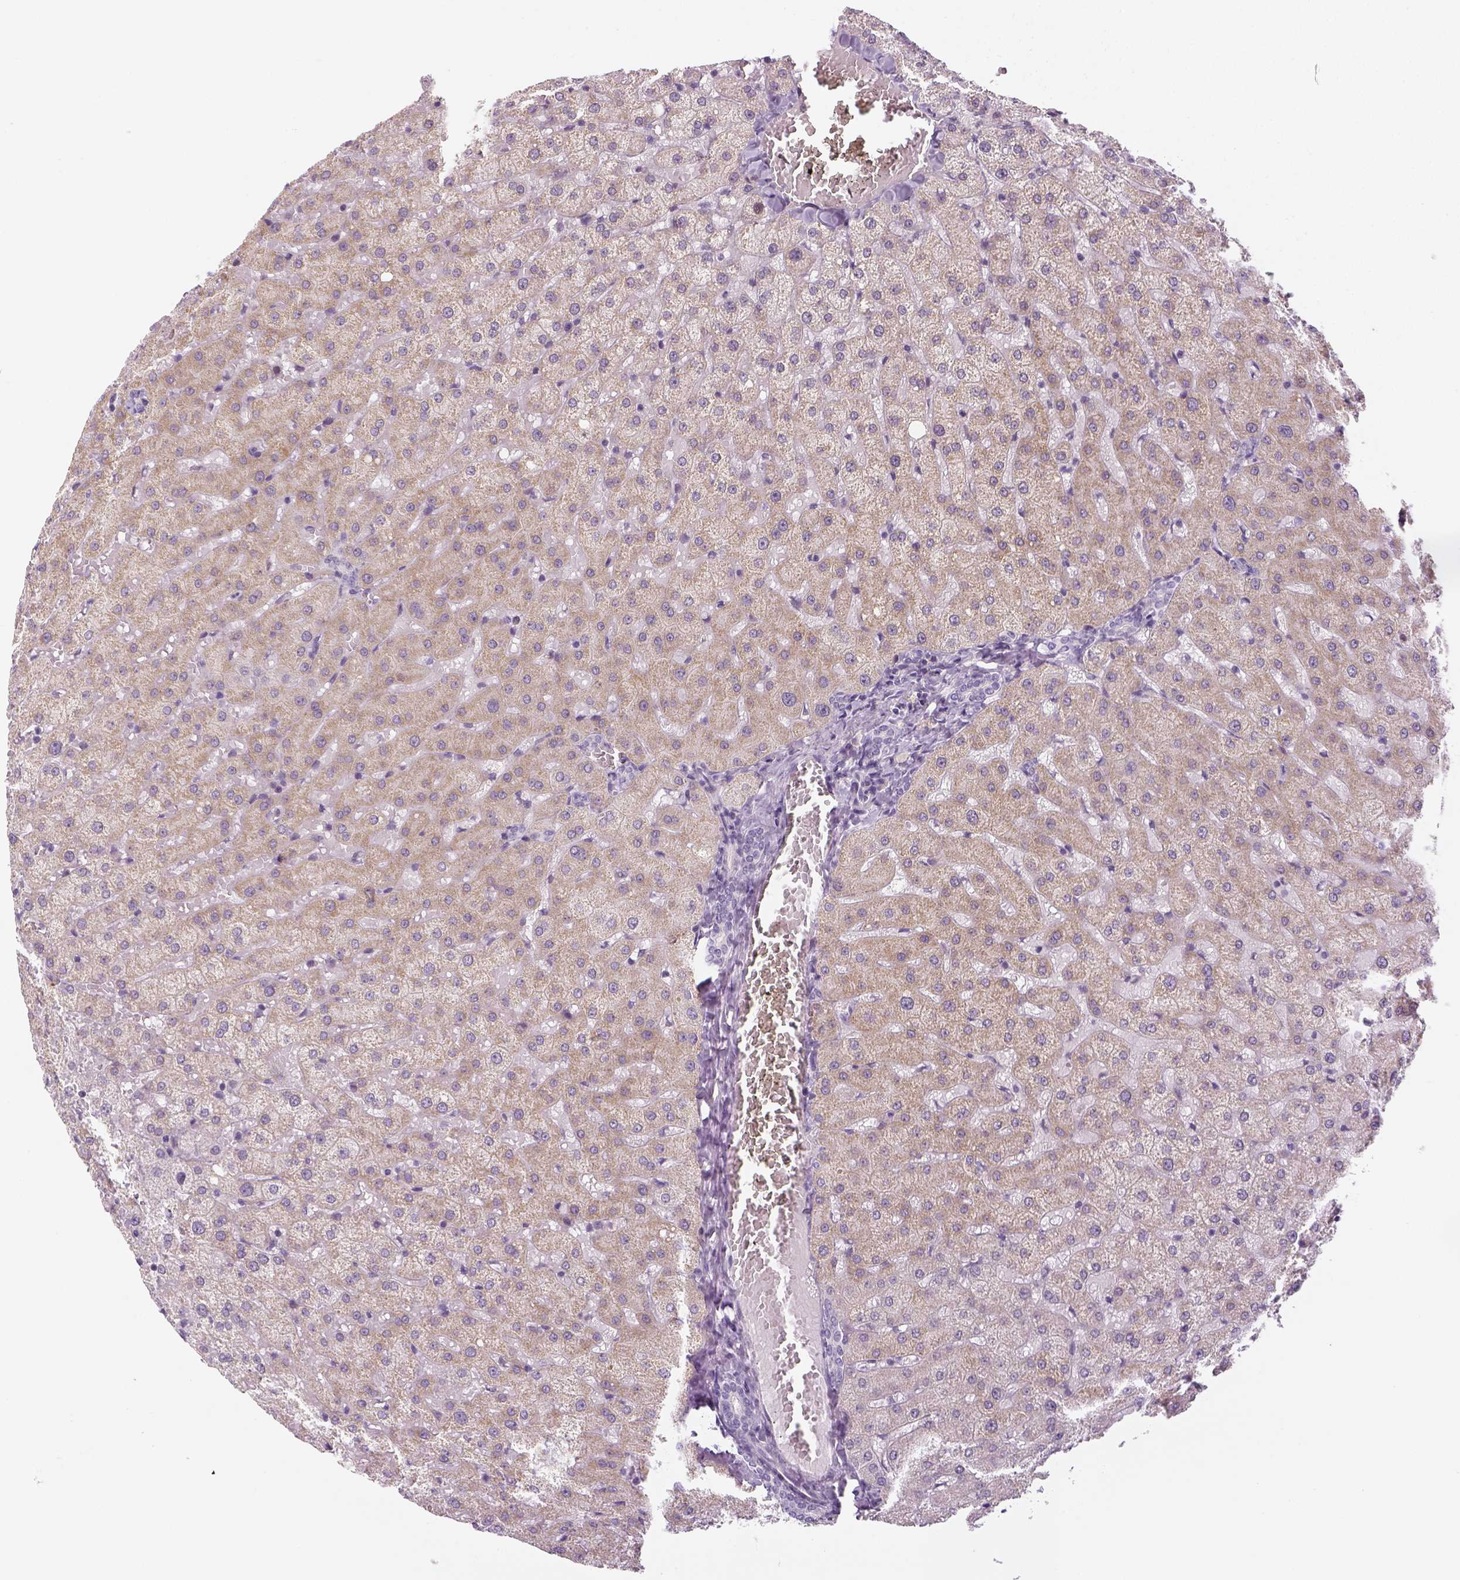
{"staining": {"intensity": "negative", "quantity": "none", "location": "none"}, "tissue": "liver", "cell_type": "Cholangiocytes", "image_type": "normal", "snomed": [{"axis": "morphology", "description": "Normal tissue, NOS"}, {"axis": "topography", "description": "Liver"}], "caption": "Immunohistochemistry (IHC) micrograph of benign liver: human liver stained with DAB (3,3'-diaminobenzidine) demonstrates no significant protein staining in cholangiocytes.", "gene": "MAGEB3", "patient": {"sex": "female", "age": 50}}